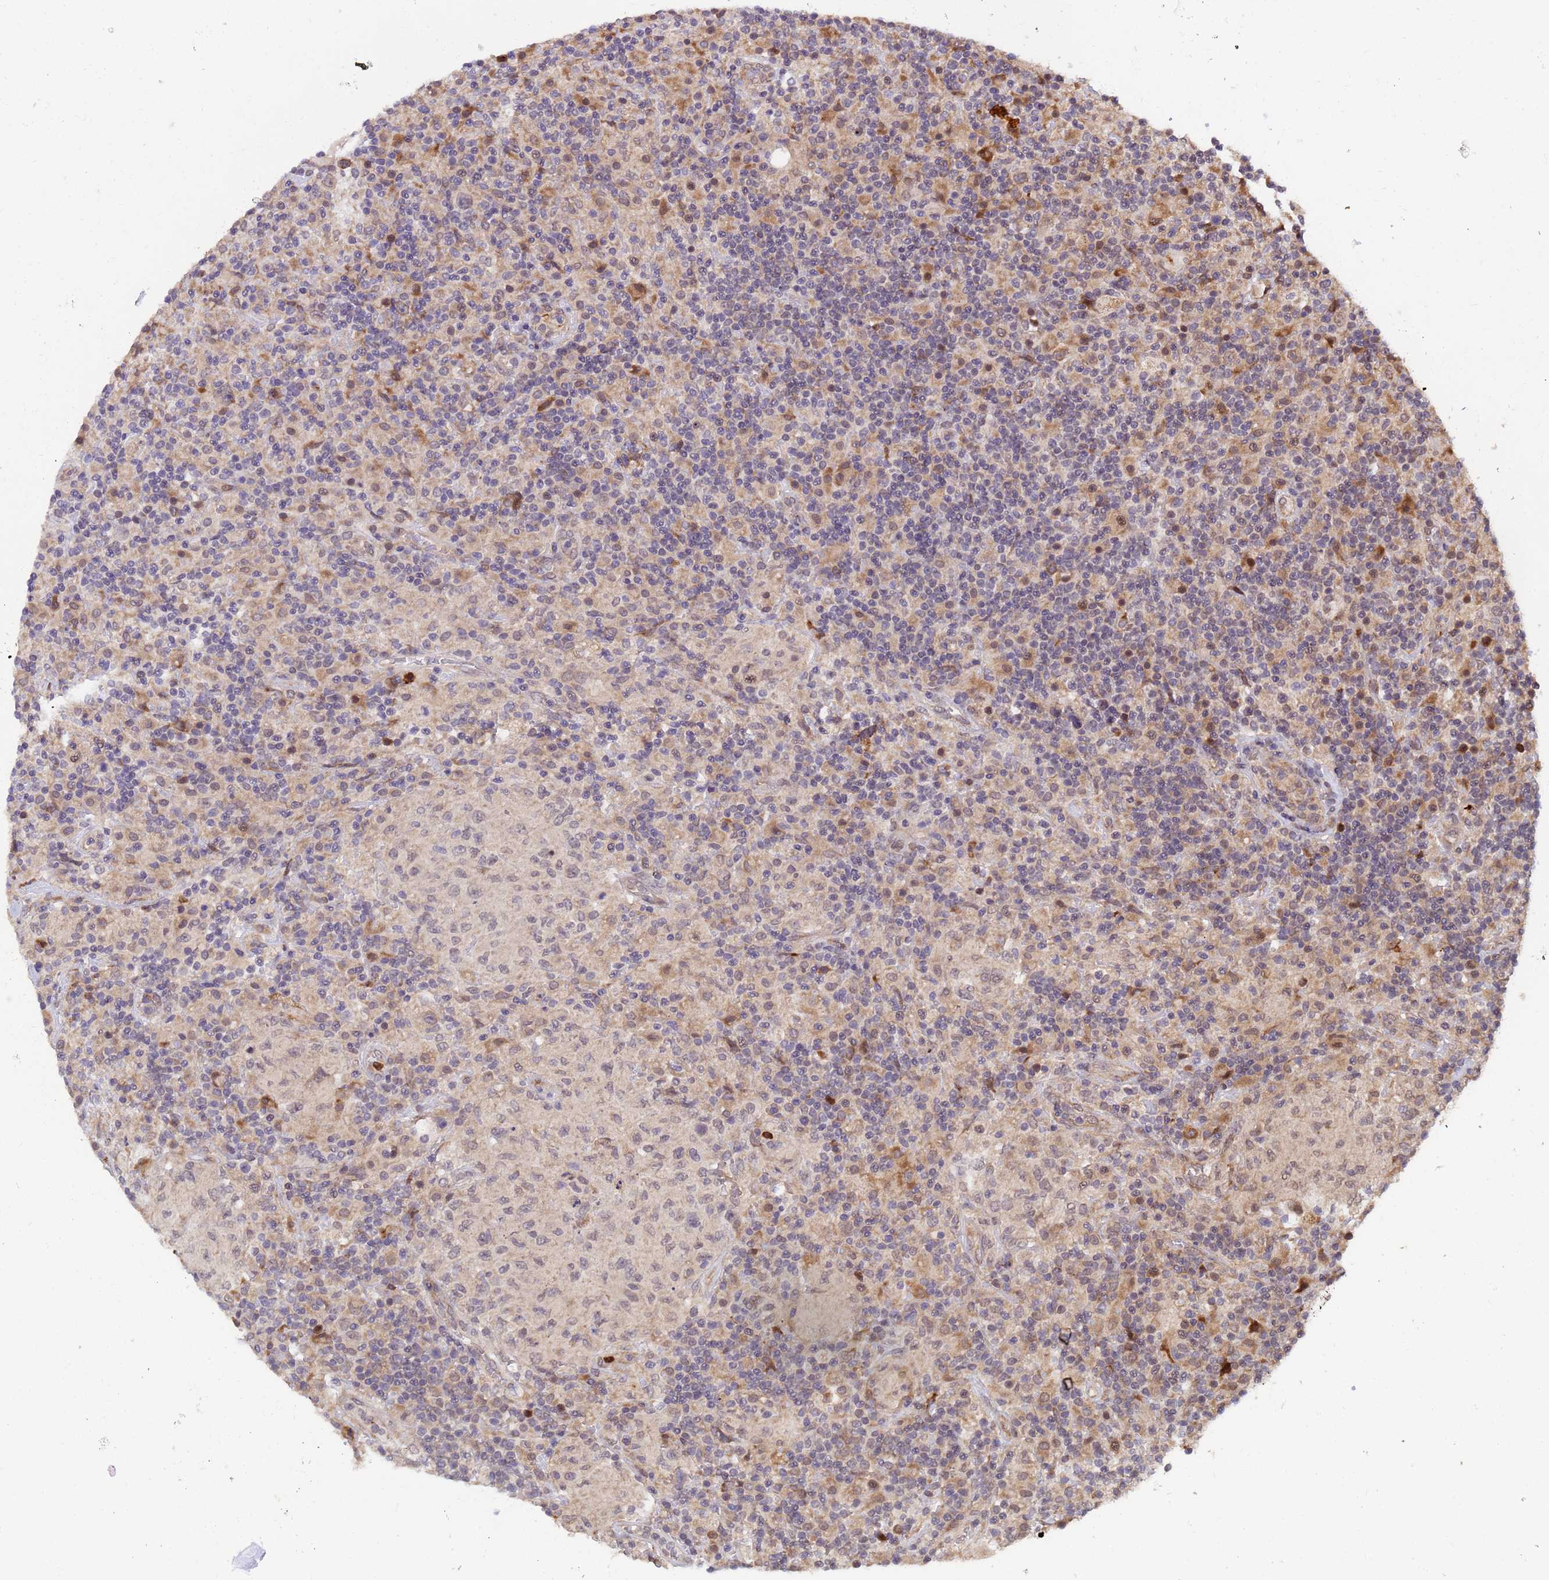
{"staining": {"intensity": "moderate", "quantity": "<25%", "location": "nuclear"}, "tissue": "lymphoma", "cell_type": "Tumor cells", "image_type": "cancer", "snomed": [{"axis": "morphology", "description": "Hodgkin's disease, NOS"}, {"axis": "topography", "description": "Lymph node"}], "caption": "An immunohistochemistry (IHC) histopathology image of neoplastic tissue is shown. Protein staining in brown labels moderate nuclear positivity in Hodgkin's disease within tumor cells. (Stains: DAB in brown, nuclei in blue, Microscopy: brightfield microscopy at high magnification).", "gene": "ZNF619", "patient": {"sex": "male", "age": 70}}